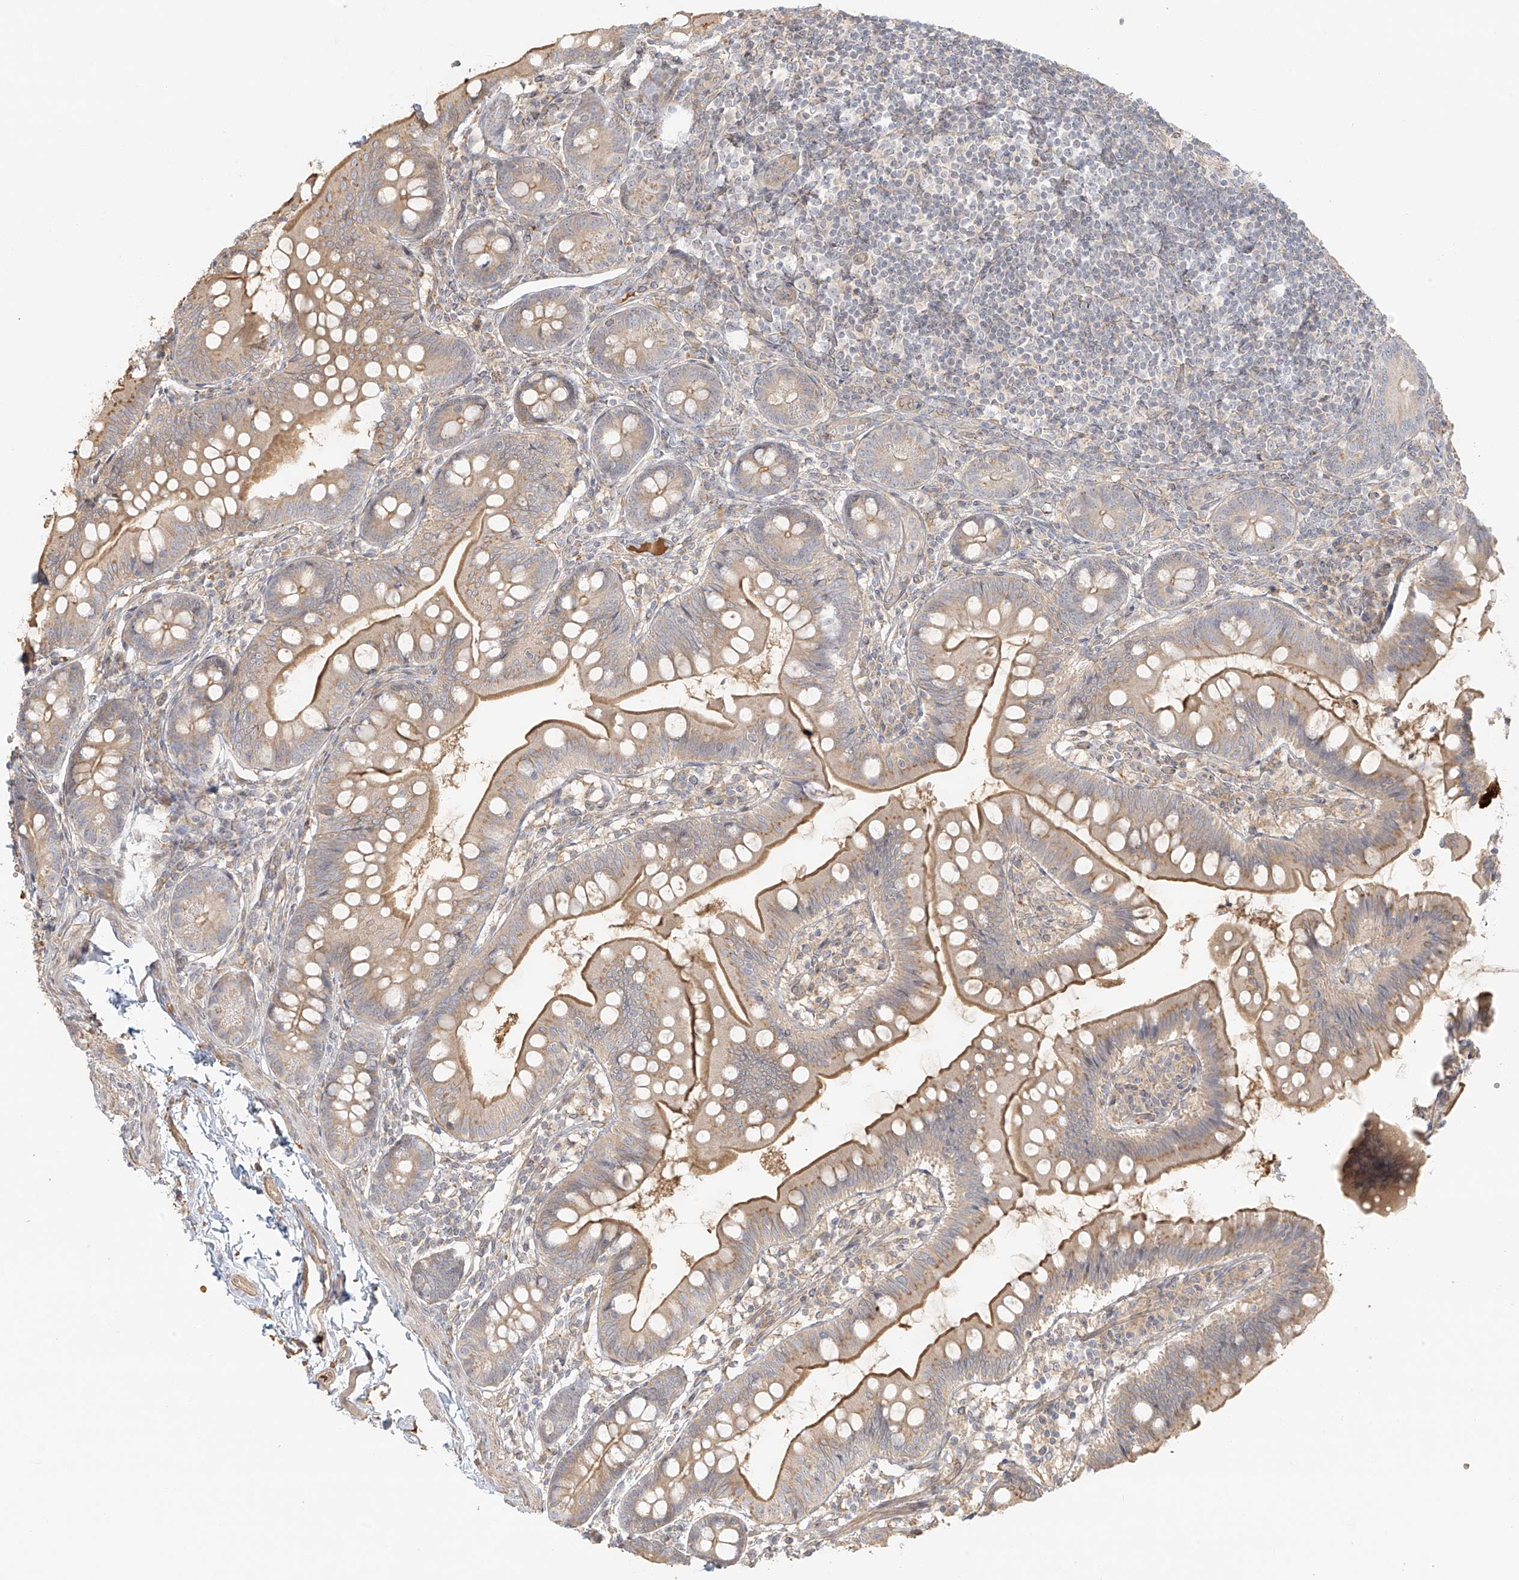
{"staining": {"intensity": "moderate", "quantity": ">75%", "location": "cytoplasmic/membranous"}, "tissue": "small intestine", "cell_type": "Glandular cells", "image_type": "normal", "snomed": [{"axis": "morphology", "description": "Normal tissue, NOS"}, {"axis": "topography", "description": "Small intestine"}], "caption": "A brown stain labels moderate cytoplasmic/membranous expression of a protein in glandular cells of benign human small intestine. The protein of interest is shown in brown color, while the nuclei are stained blue.", "gene": "UPK1B", "patient": {"sex": "male", "age": 7}}